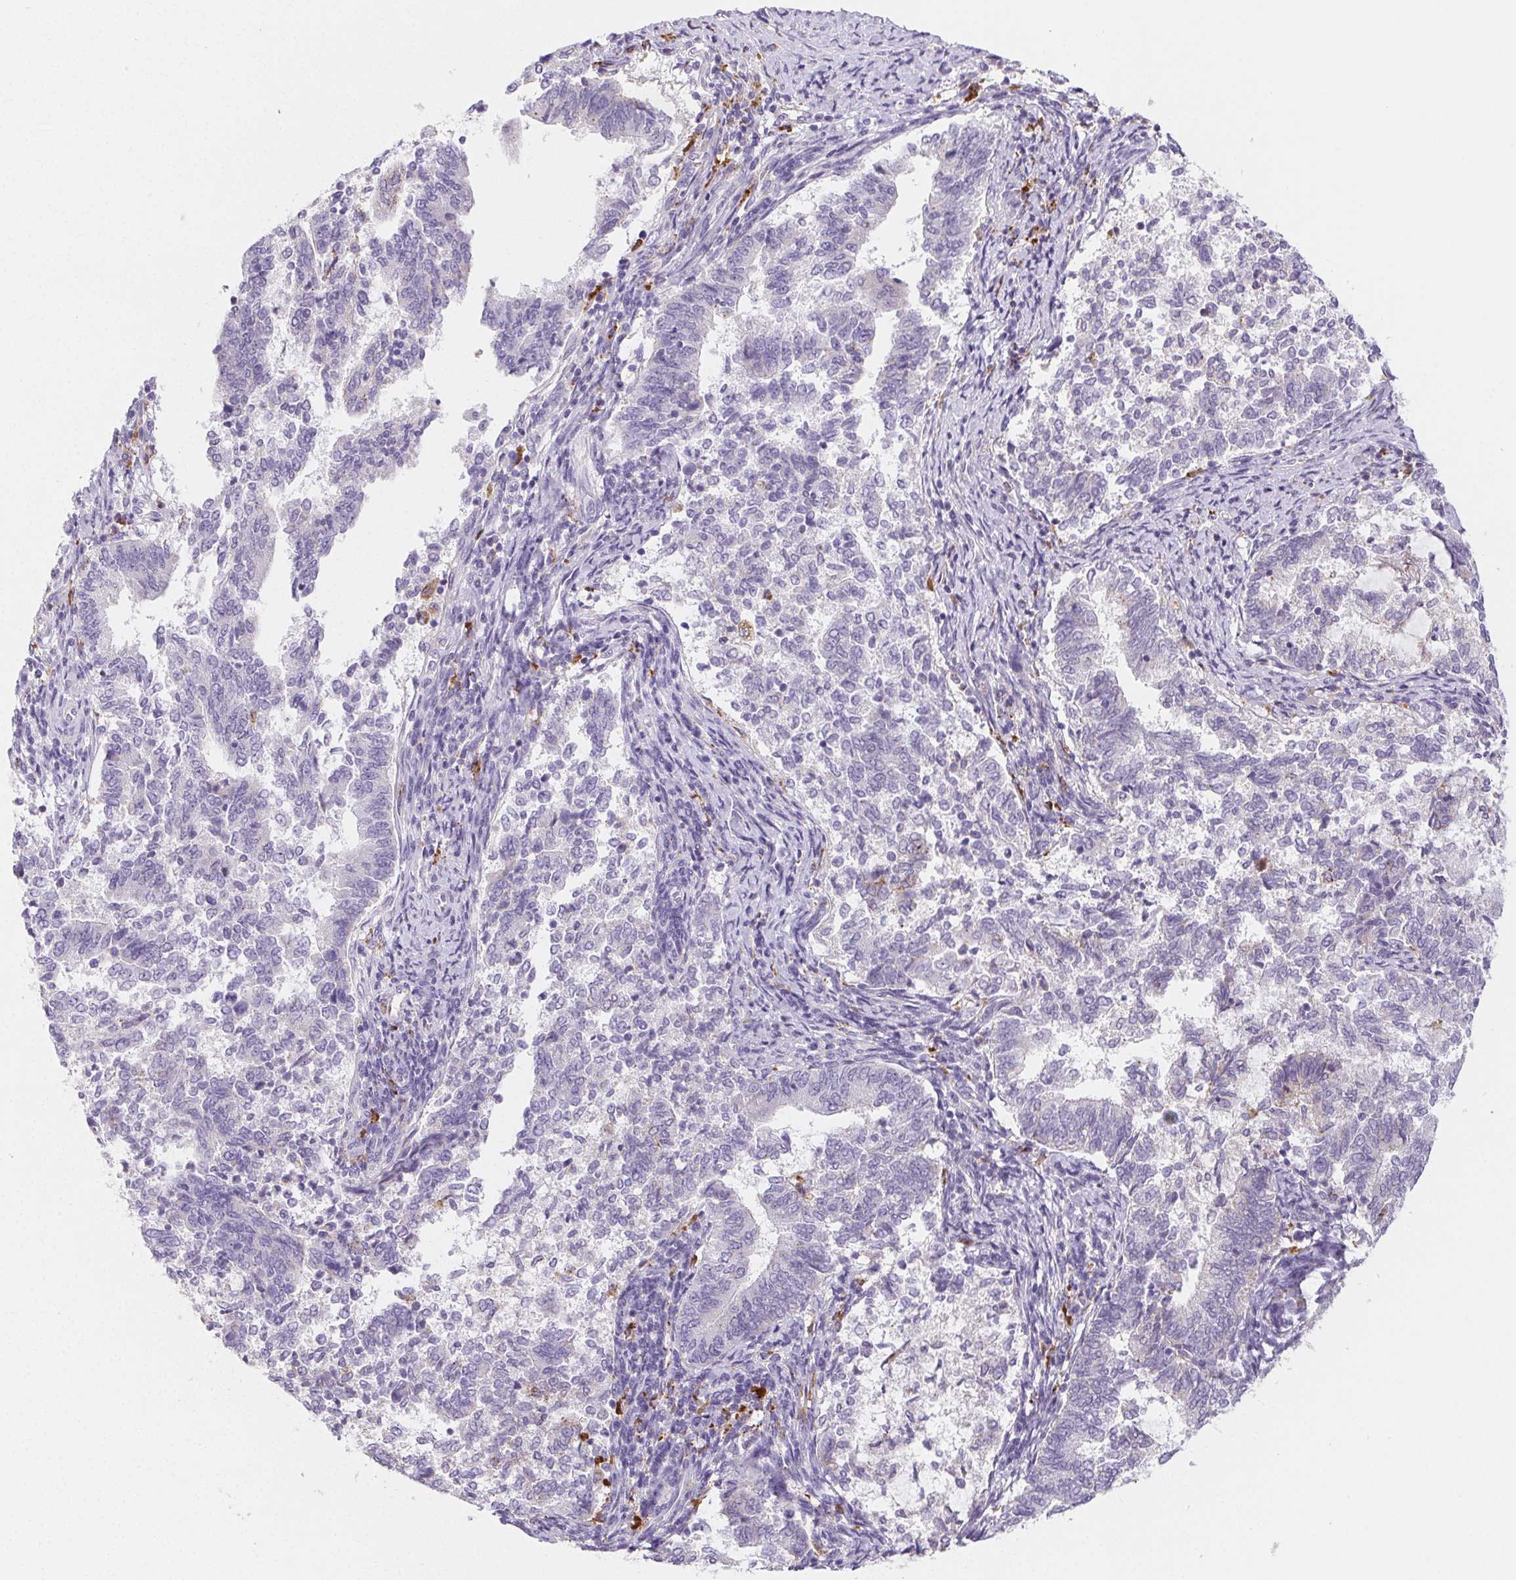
{"staining": {"intensity": "negative", "quantity": "none", "location": "none"}, "tissue": "endometrial cancer", "cell_type": "Tumor cells", "image_type": "cancer", "snomed": [{"axis": "morphology", "description": "Adenocarcinoma, NOS"}, {"axis": "topography", "description": "Endometrium"}], "caption": "The micrograph exhibits no staining of tumor cells in adenocarcinoma (endometrial). (Immunohistochemistry (ihc), brightfield microscopy, high magnification).", "gene": "LIPA", "patient": {"sex": "female", "age": 65}}